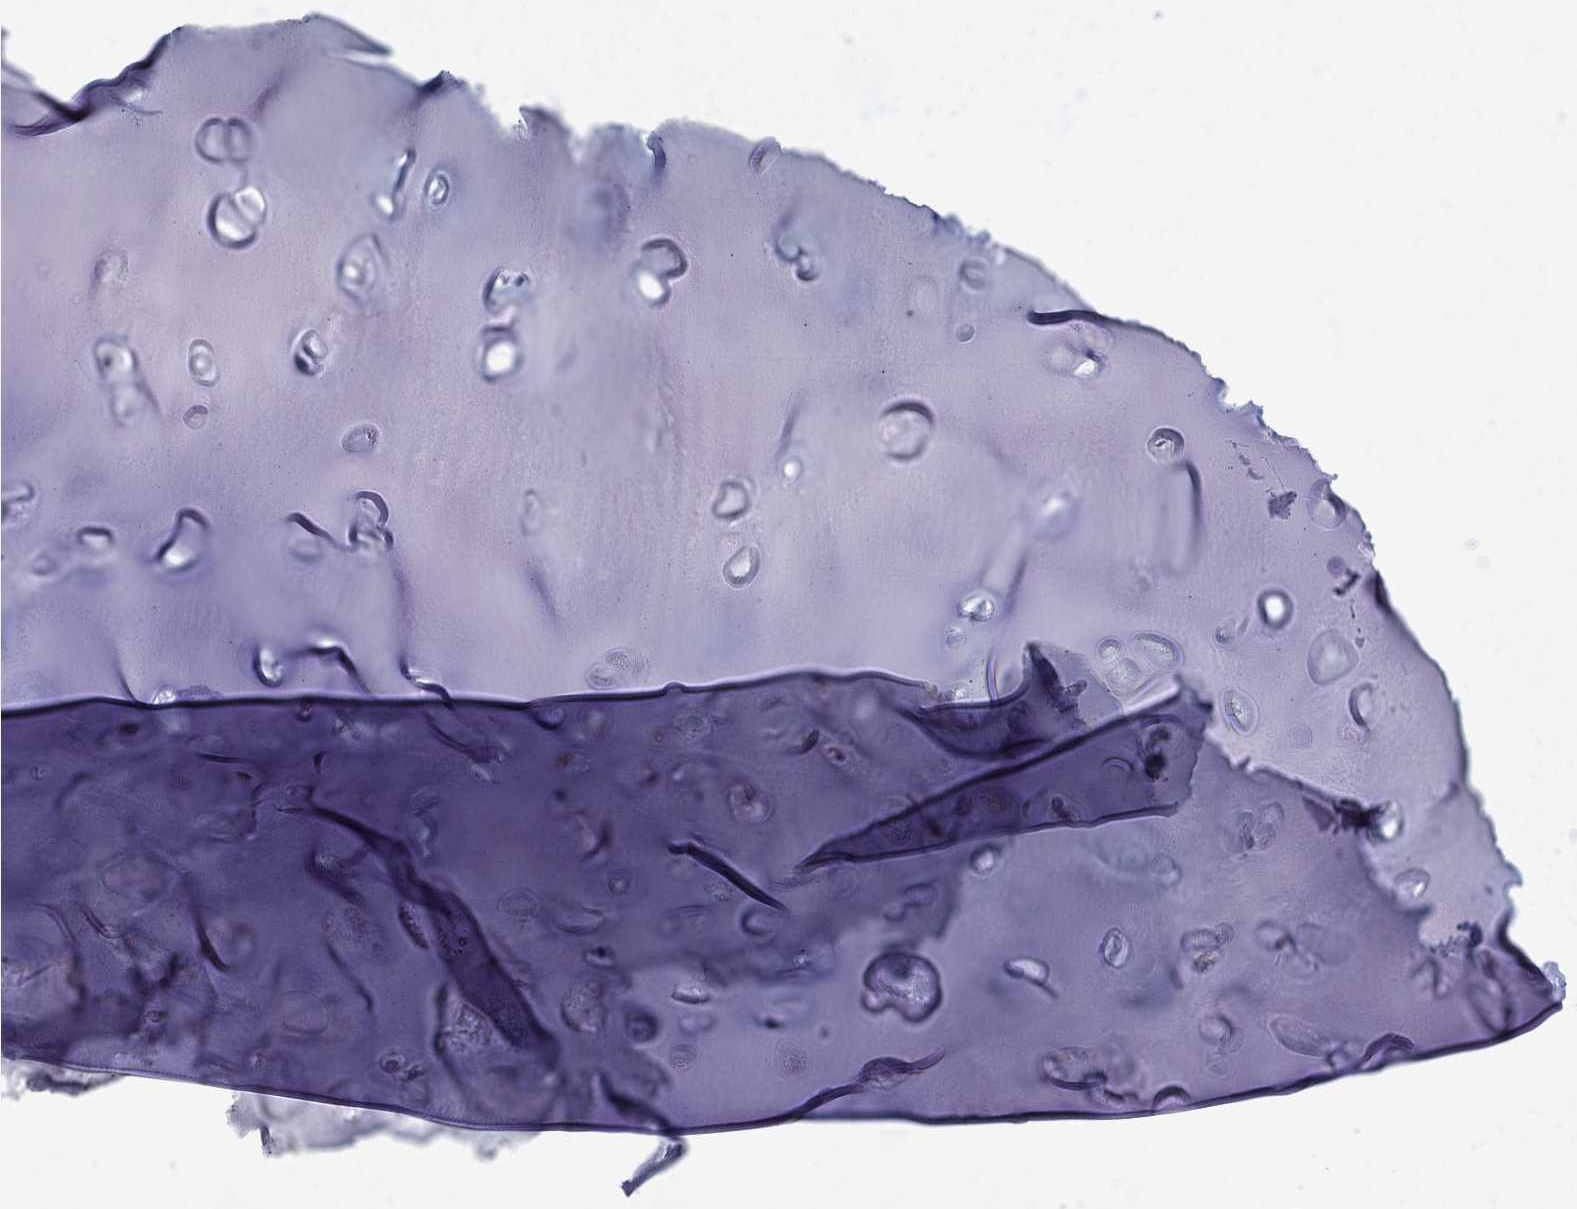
{"staining": {"intensity": "negative", "quantity": "none", "location": "none"}, "tissue": "soft tissue", "cell_type": "Chondrocytes", "image_type": "normal", "snomed": [{"axis": "morphology", "description": "Normal tissue, NOS"}, {"axis": "topography", "description": "Cartilage tissue"}], "caption": "A high-resolution image shows IHC staining of unremarkable soft tissue, which demonstrates no significant expression in chondrocytes. (DAB (3,3'-diaminobenzidine) immunohistochemistry, high magnification).", "gene": "DTNA", "patient": {"sex": "male", "age": 81}}